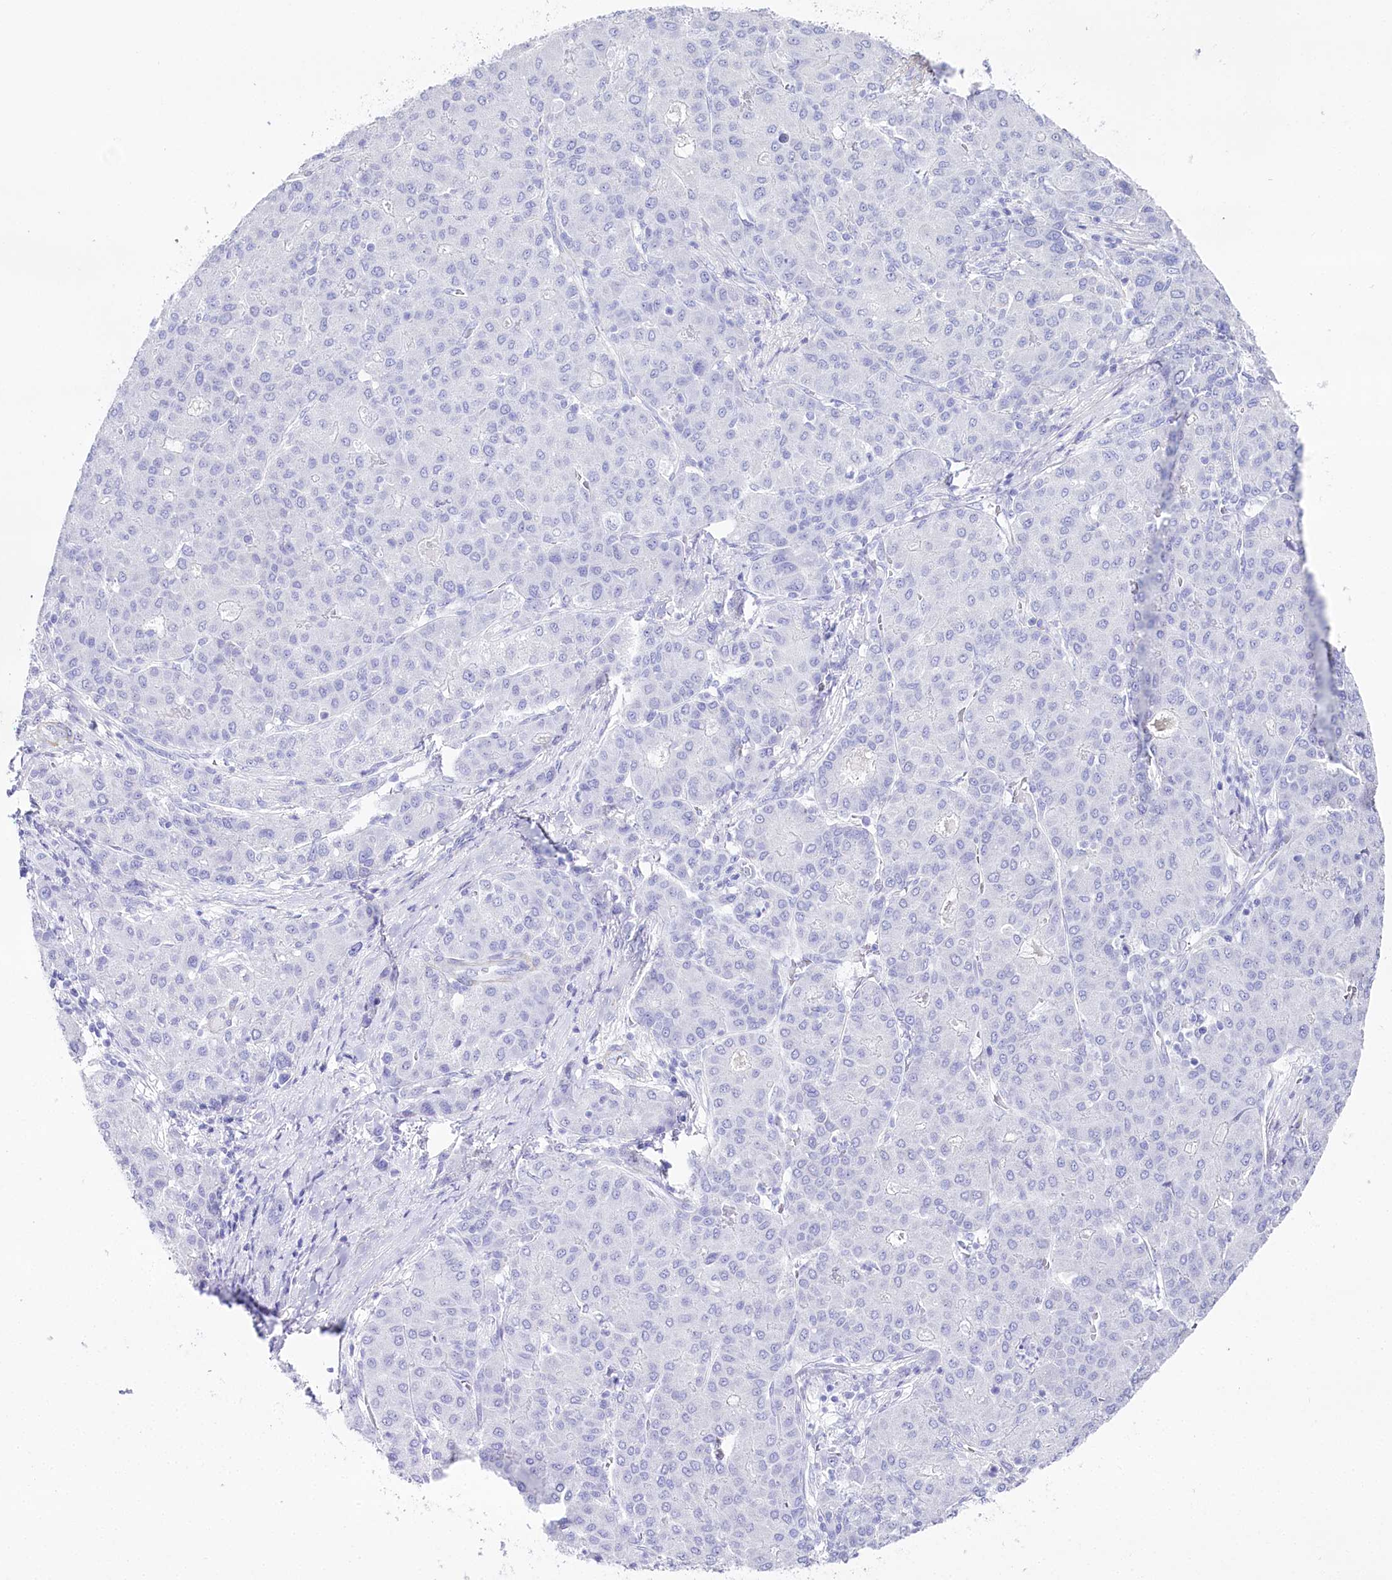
{"staining": {"intensity": "negative", "quantity": "none", "location": "none"}, "tissue": "liver cancer", "cell_type": "Tumor cells", "image_type": "cancer", "snomed": [{"axis": "morphology", "description": "Carcinoma, Hepatocellular, NOS"}, {"axis": "topography", "description": "Liver"}], "caption": "This is a image of IHC staining of liver cancer, which shows no positivity in tumor cells. Brightfield microscopy of immunohistochemistry stained with DAB (brown) and hematoxylin (blue), captured at high magnification.", "gene": "CSN3", "patient": {"sex": "male", "age": 65}}